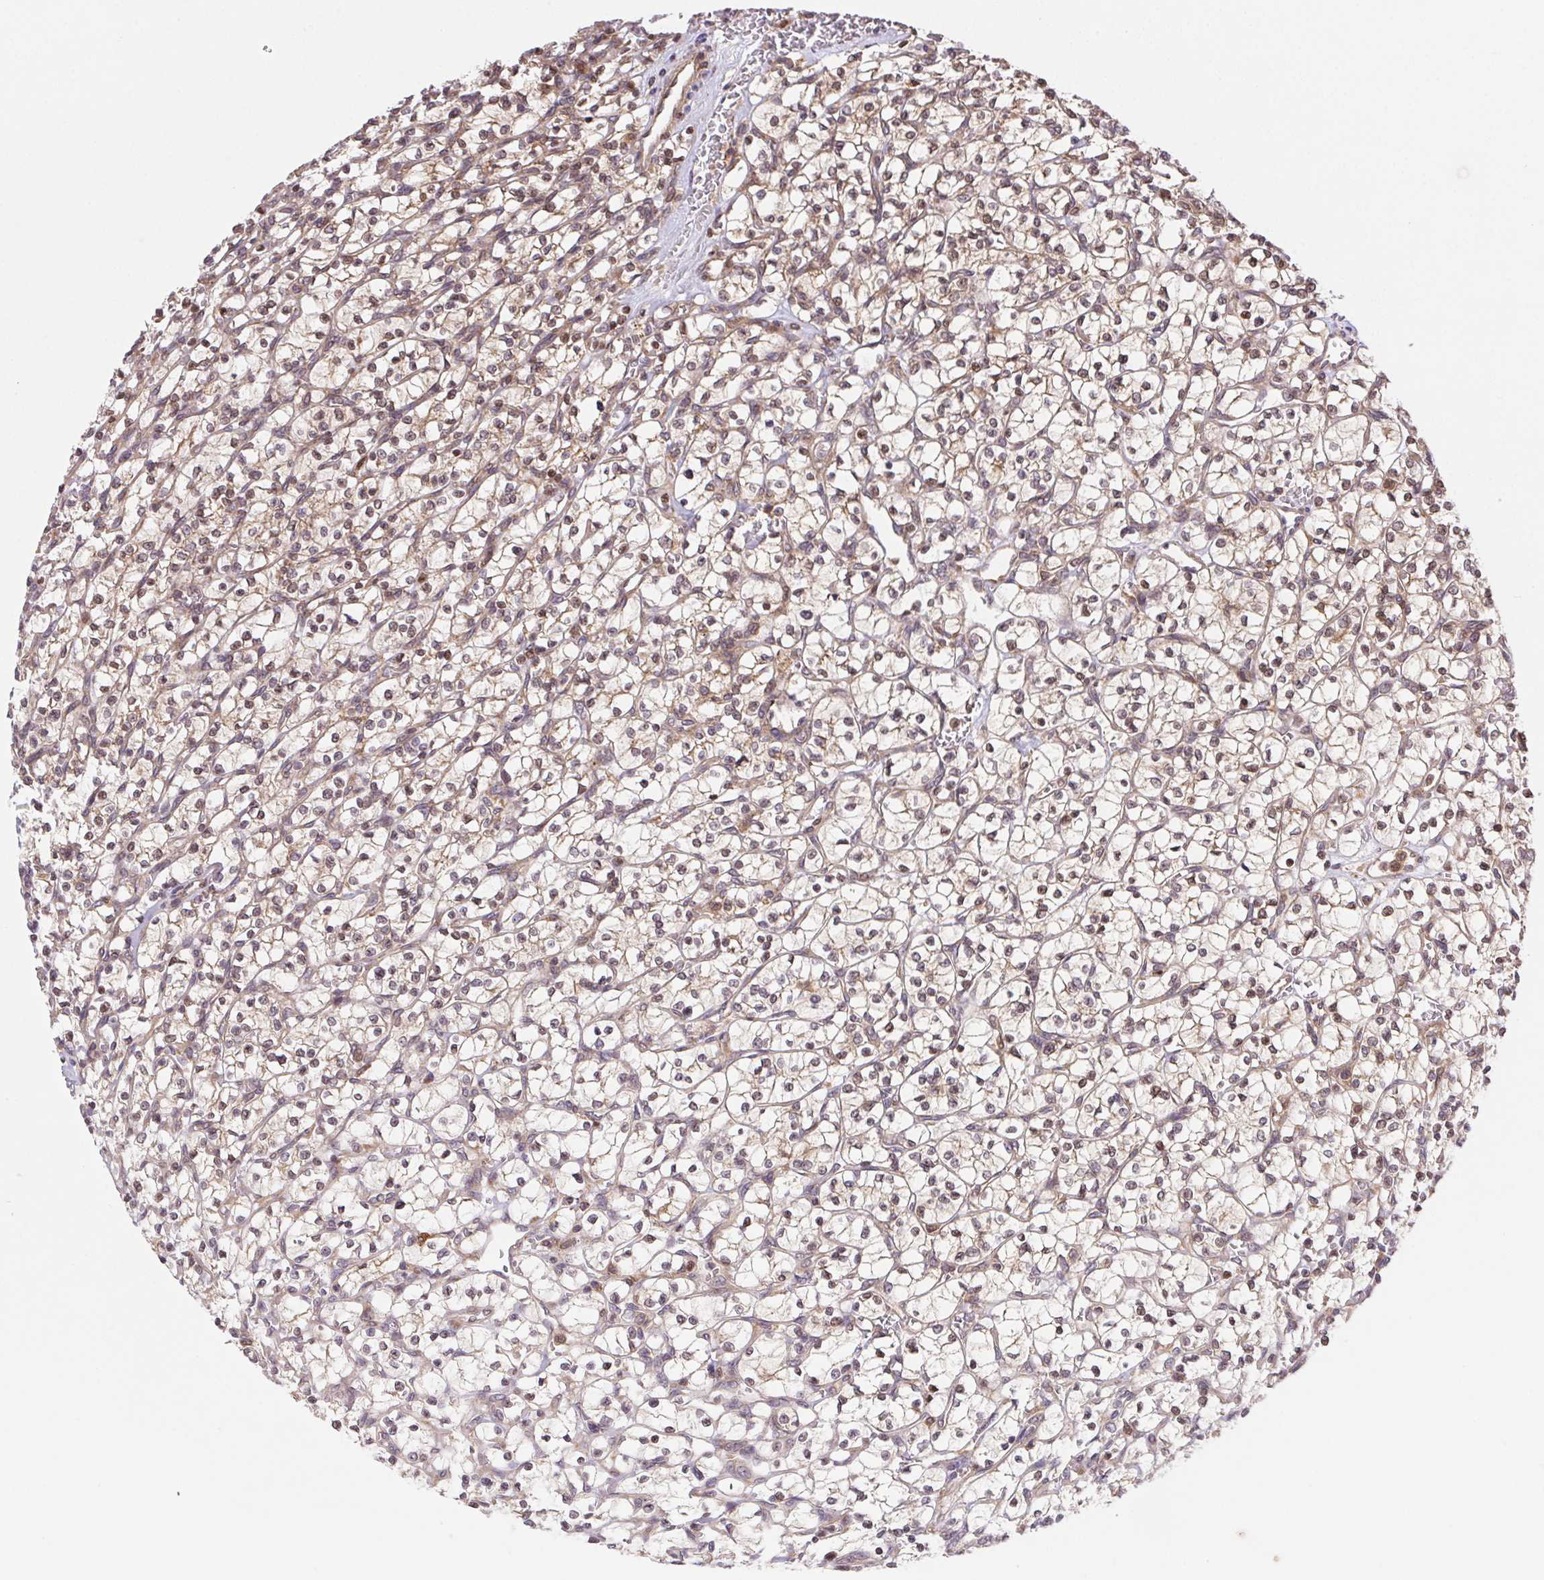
{"staining": {"intensity": "weak", "quantity": ">75%", "location": "cytoplasmic/membranous"}, "tissue": "renal cancer", "cell_type": "Tumor cells", "image_type": "cancer", "snomed": [{"axis": "morphology", "description": "Adenocarcinoma, NOS"}, {"axis": "topography", "description": "Kidney"}], "caption": "An image of renal cancer stained for a protein displays weak cytoplasmic/membranous brown staining in tumor cells. Ihc stains the protein in brown and the nuclei are stained blue.", "gene": "MEX3D", "patient": {"sex": "female", "age": 64}}